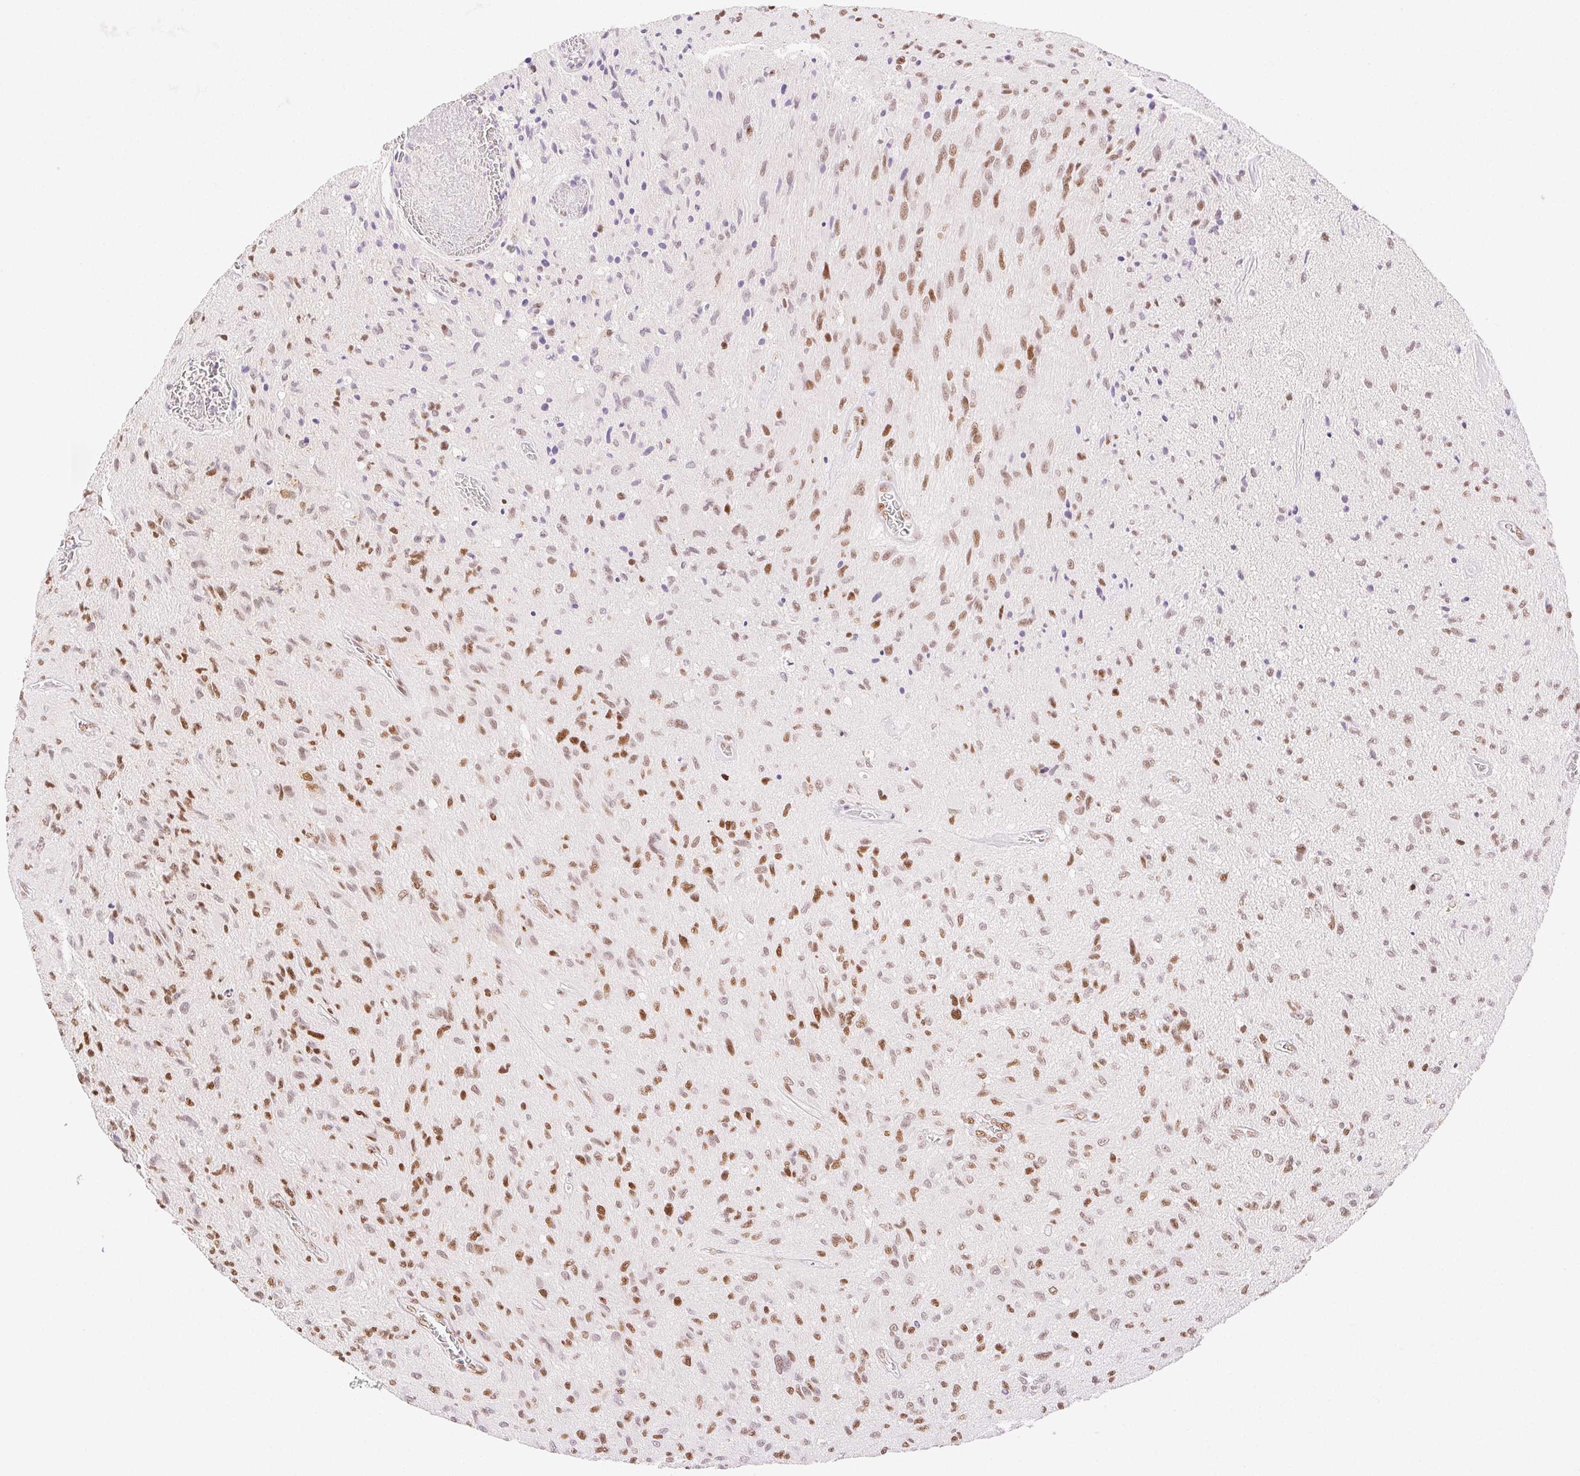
{"staining": {"intensity": "moderate", "quantity": ">75%", "location": "nuclear"}, "tissue": "glioma", "cell_type": "Tumor cells", "image_type": "cancer", "snomed": [{"axis": "morphology", "description": "Glioma, malignant, High grade"}, {"axis": "topography", "description": "Brain"}], "caption": "This is a photomicrograph of immunohistochemistry staining of malignant glioma (high-grade), which shows moderate staining in the nuclear of tumor cells.", "gene": "H2AZ2", "patient": {"sex": "male", "age": 54}}